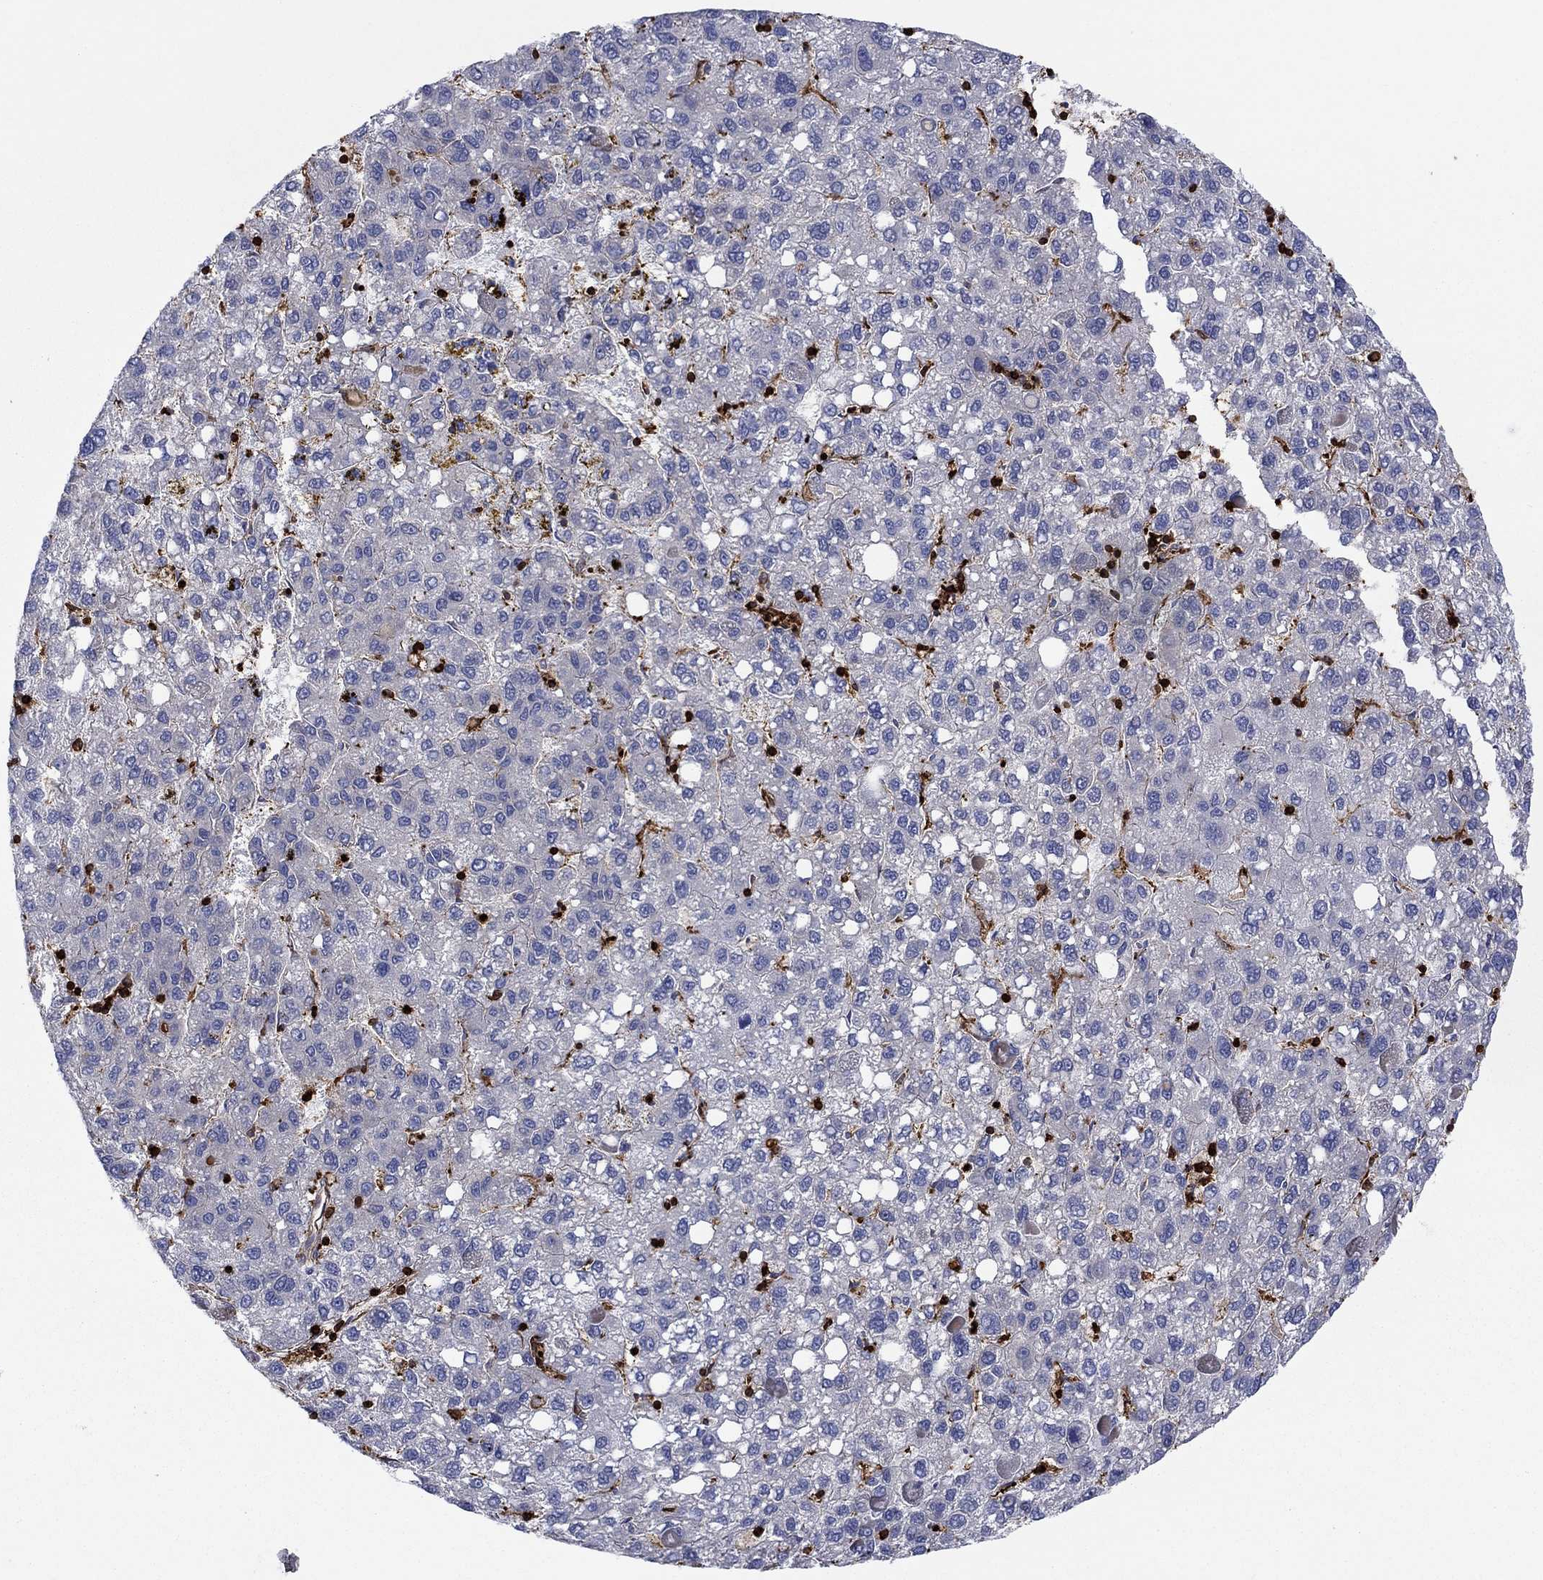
{"staining": {"intensity": "strong", "quantity": "<25%", "location": "cytoplasmic/membranous"}, "tissue": "liver cancer", "cell_type": "Tumor cells", "image_type": "cancer", "snomed": [{"axis": "morphology", "description": "Carcinoma, Hepatocellular, NOS"}, {"axis": "topography", "description": "Liver"}], "caption": "Approximately <25% of tumor cells in liver cancer (hepatocellular carcinoma) demonstrate strong cytoplasmic/membranous protein positivity as visualized by brown immunohistochemical staining.", "gene": "PAG1", "patient": {"sex": "female", "age": 82}}